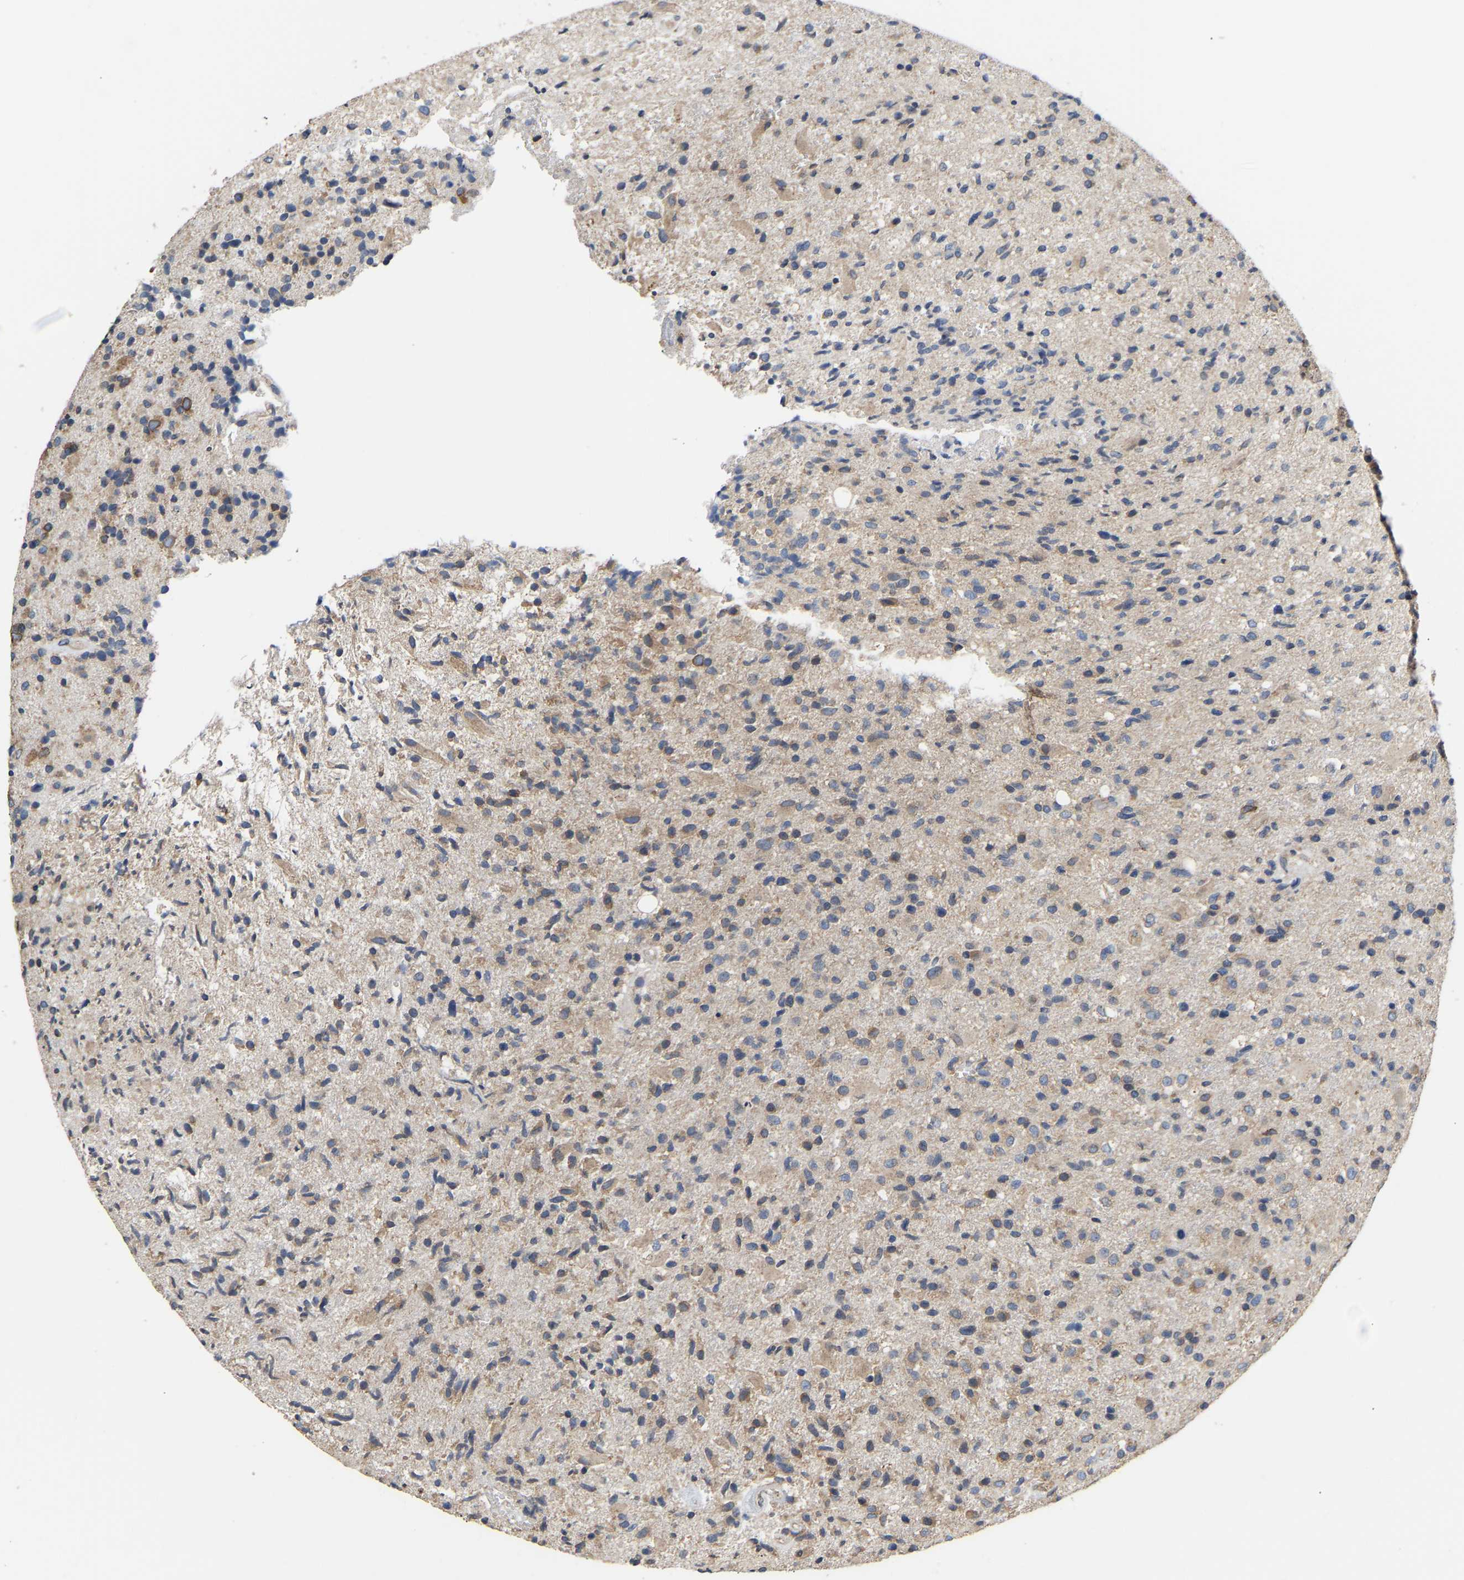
{"staining": {"intensity": "weak", "quantity": "25%-75%", "location": "cytoplasmic/membranous"}, "tissue": "glioma", "cell_type": "Tumor cells", "image_type": "cancer", "snomed": [{"axis": "morphology", "description": "Glioma, malignant, High grade"}, {"axis": "topography", "description": "Brain"}], "caption": "IHC histopathology image of neoplastic tissue: human glioma stained using immunohistochemistry reveals low levels of weak protein expression localized specifically in the cytoplasmic/membranous of tumor cells, appearing as a cytoplasmic/membranous brown color.", "gene": "AIMP2", "patient": {"sex": "male", "age": 72}}